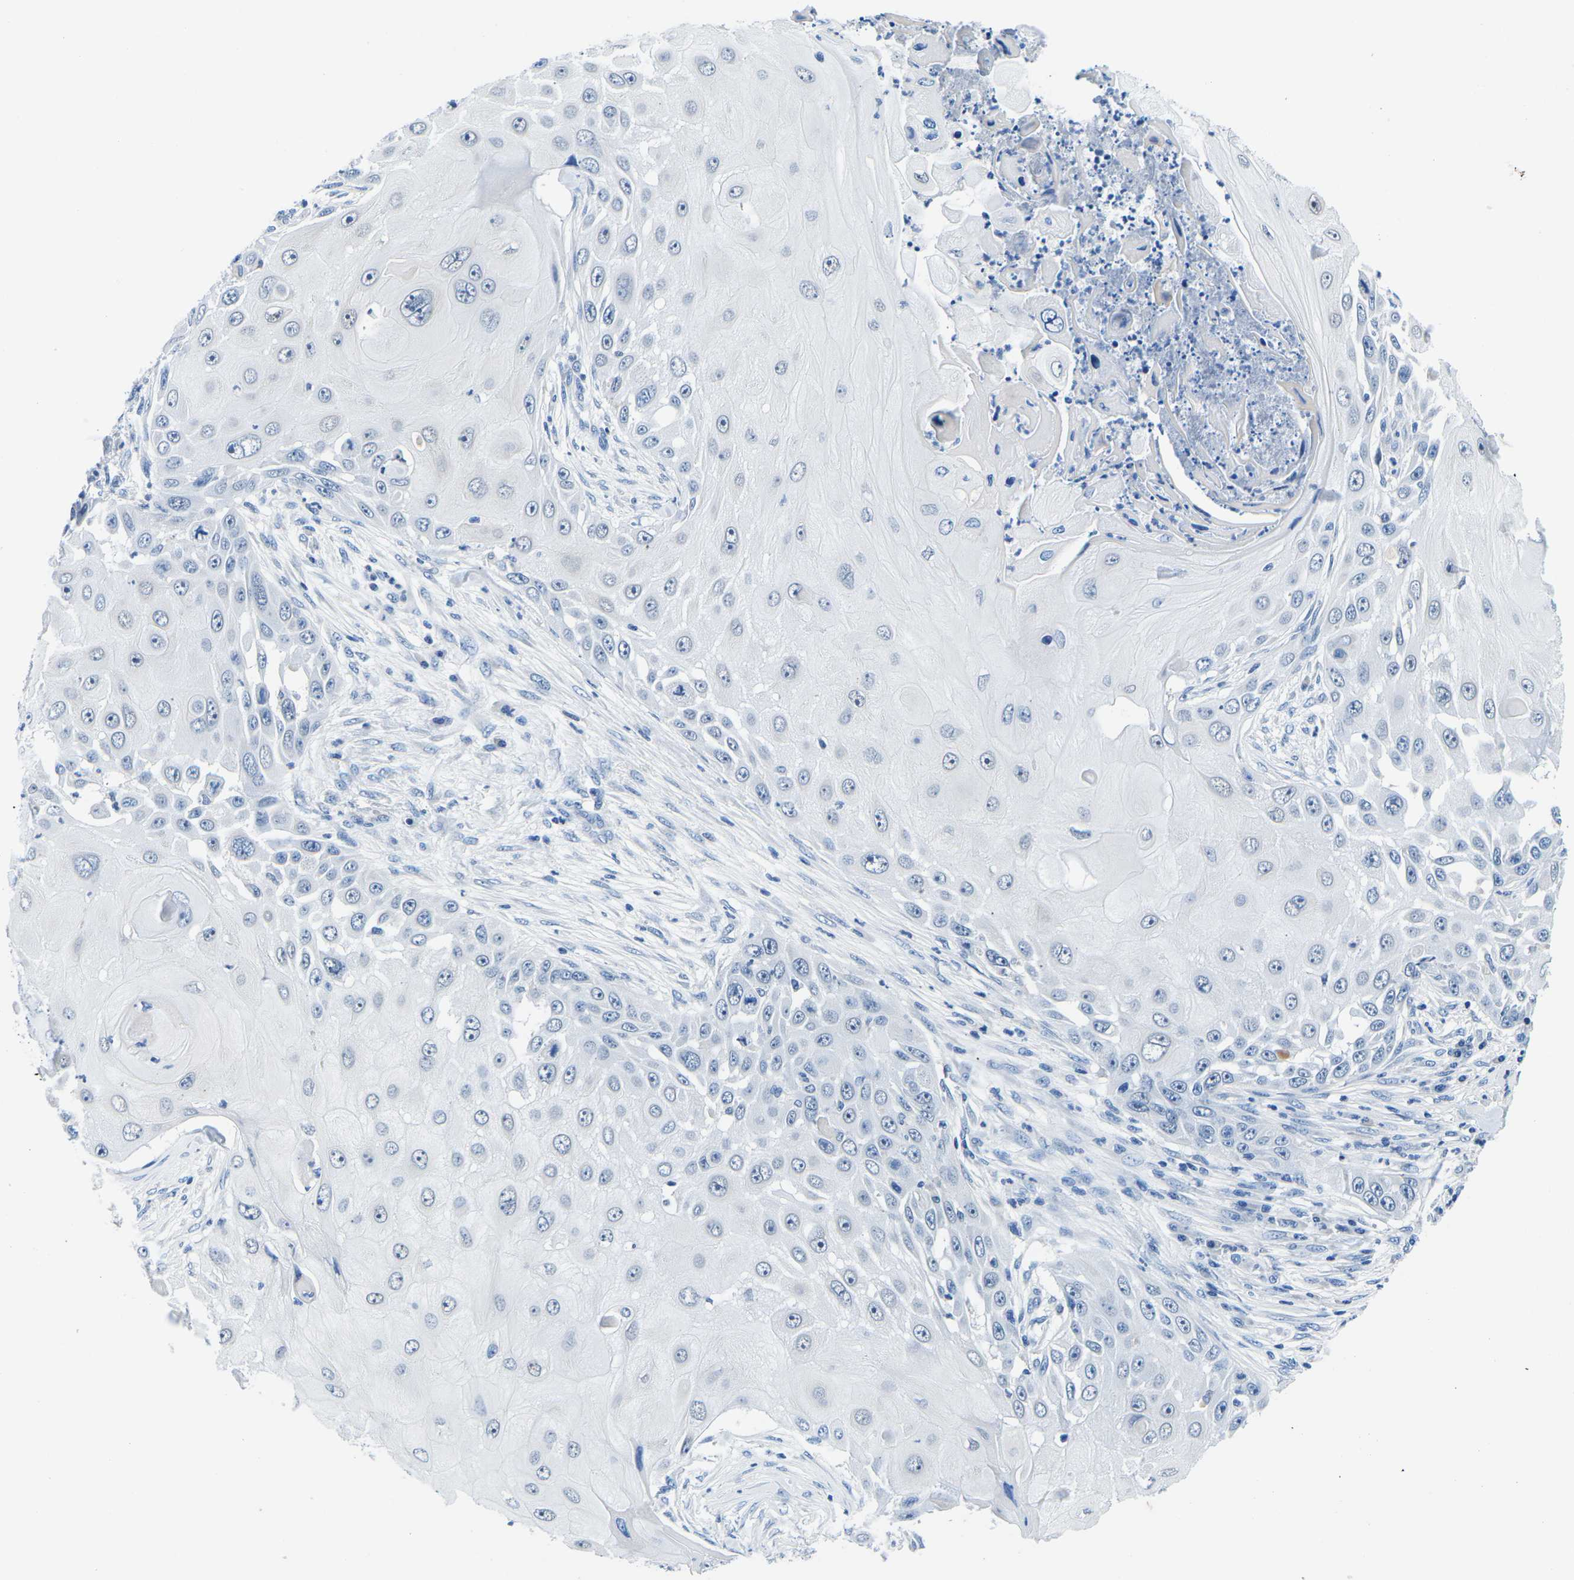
{"staining": {"intensity": "negative", "quantity": "none", "location": "none"}, "tissue": "skin cancer", "cell_type": "Tumor cells", "image_type": "cancer", "snomed": [{"axis": "morphology", "description": "Squamous cell carcinoma, NOS"}, {"axis": "topography", "description": "Skin"}], "caption": "DAB immunohistochemical staining of human skin squamous cell carcinoma shows no significant staining in tumor cells. (DAB immunohistochemistry, high magnification).", "gene": "TM6SF1", "patient": {"sex": "female", "age": 44}}